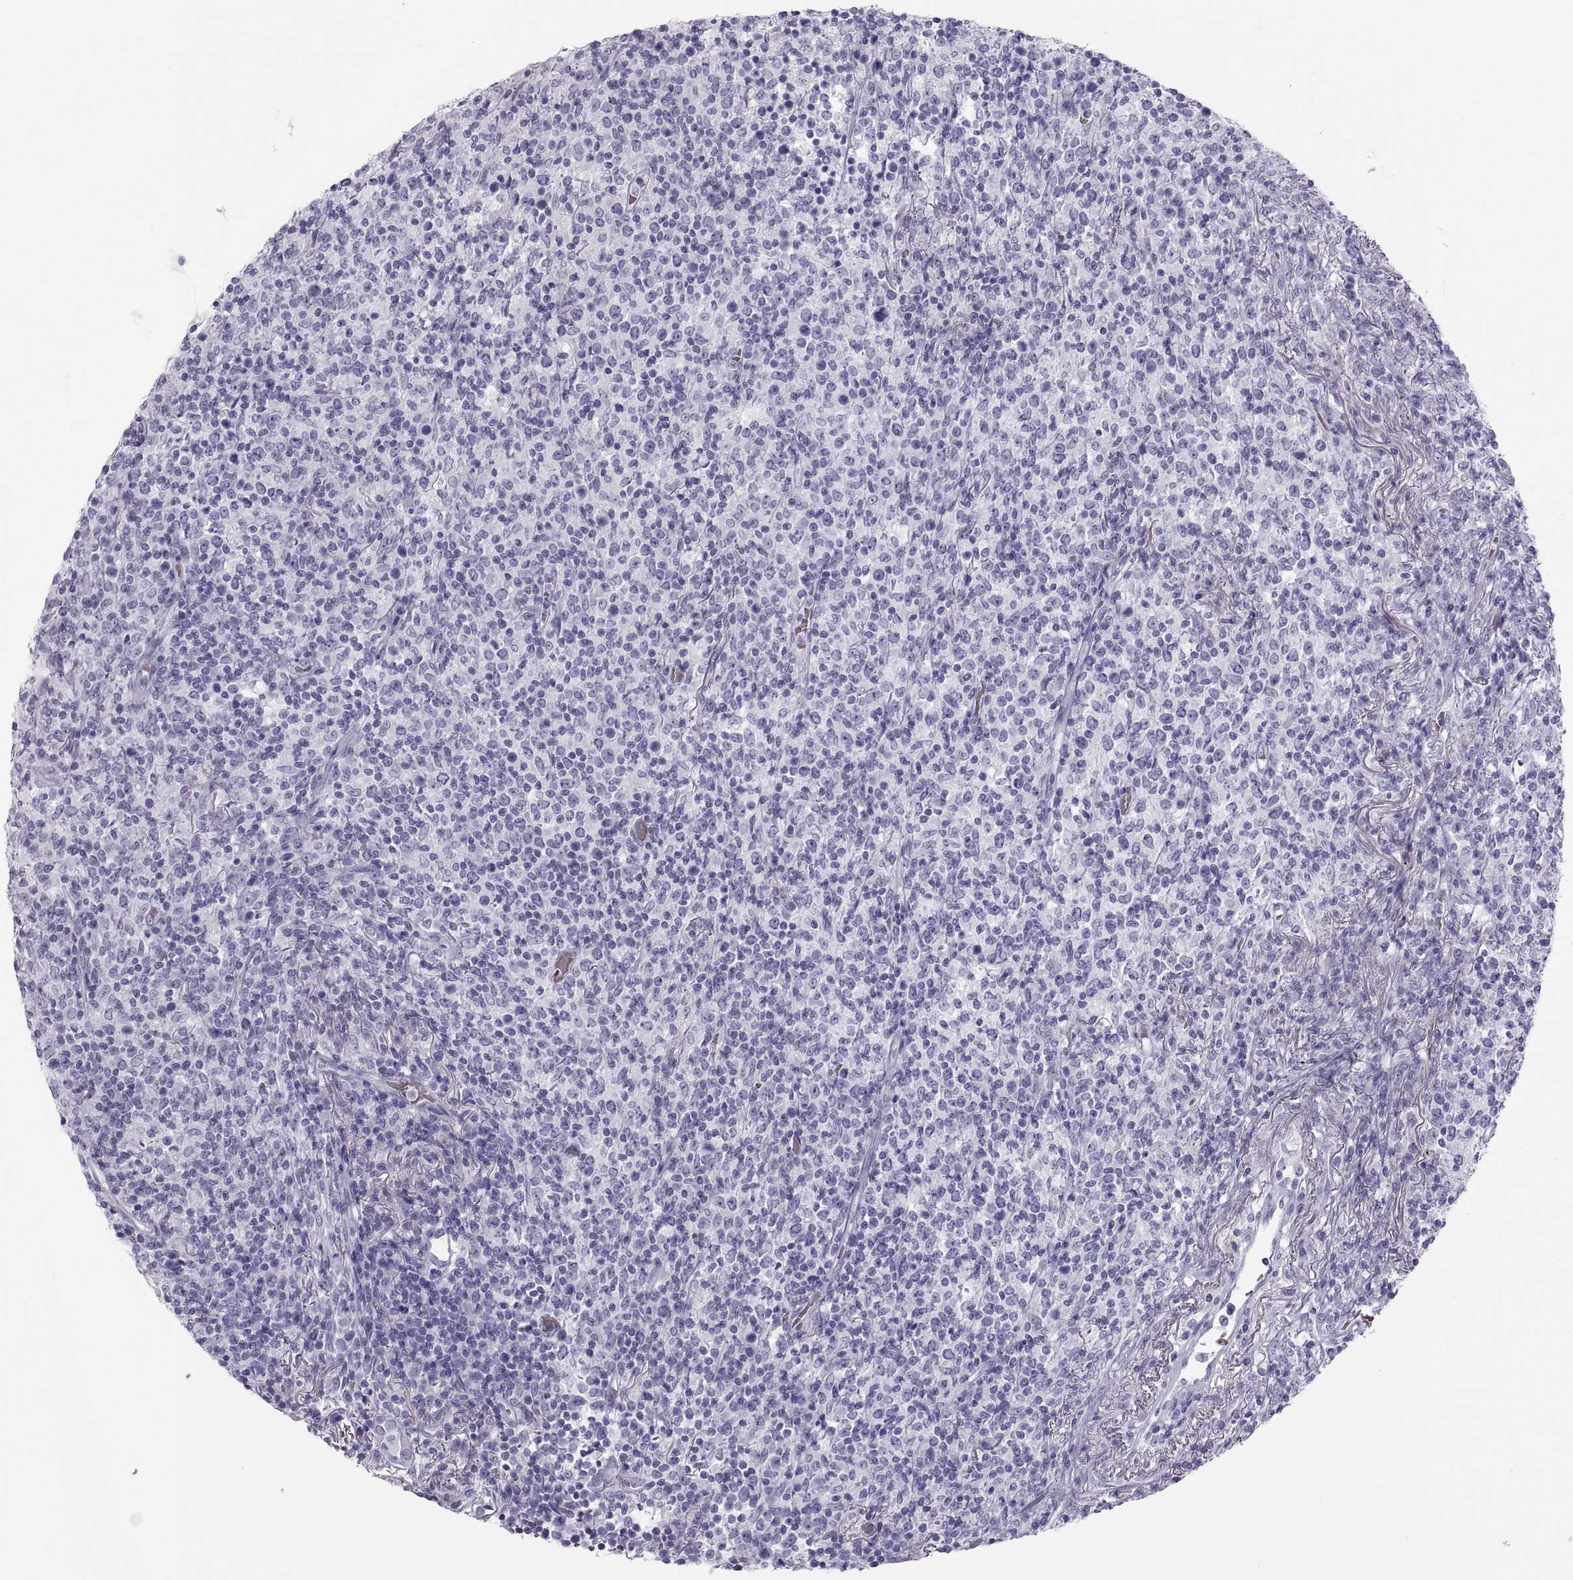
{"staining": {"intensity": "negative", "quantity": "none", "location": "none"}, "tissue": "lymphoma", "cell_type": "Tumor cells", "image_type": "cancer", "snomed": [{"axis": "morphology", "description": "Malignant lymphoma, non-Hodgkin's type, High grade"}, {"axis": "topography", "description": "Lung"}], "caption": "The IHC photomicrograph has no significant positivity in tumor cells of lymphoma tissue.", "gene": "SEMG1", "patient": {"sex": "male", "age": 79}}